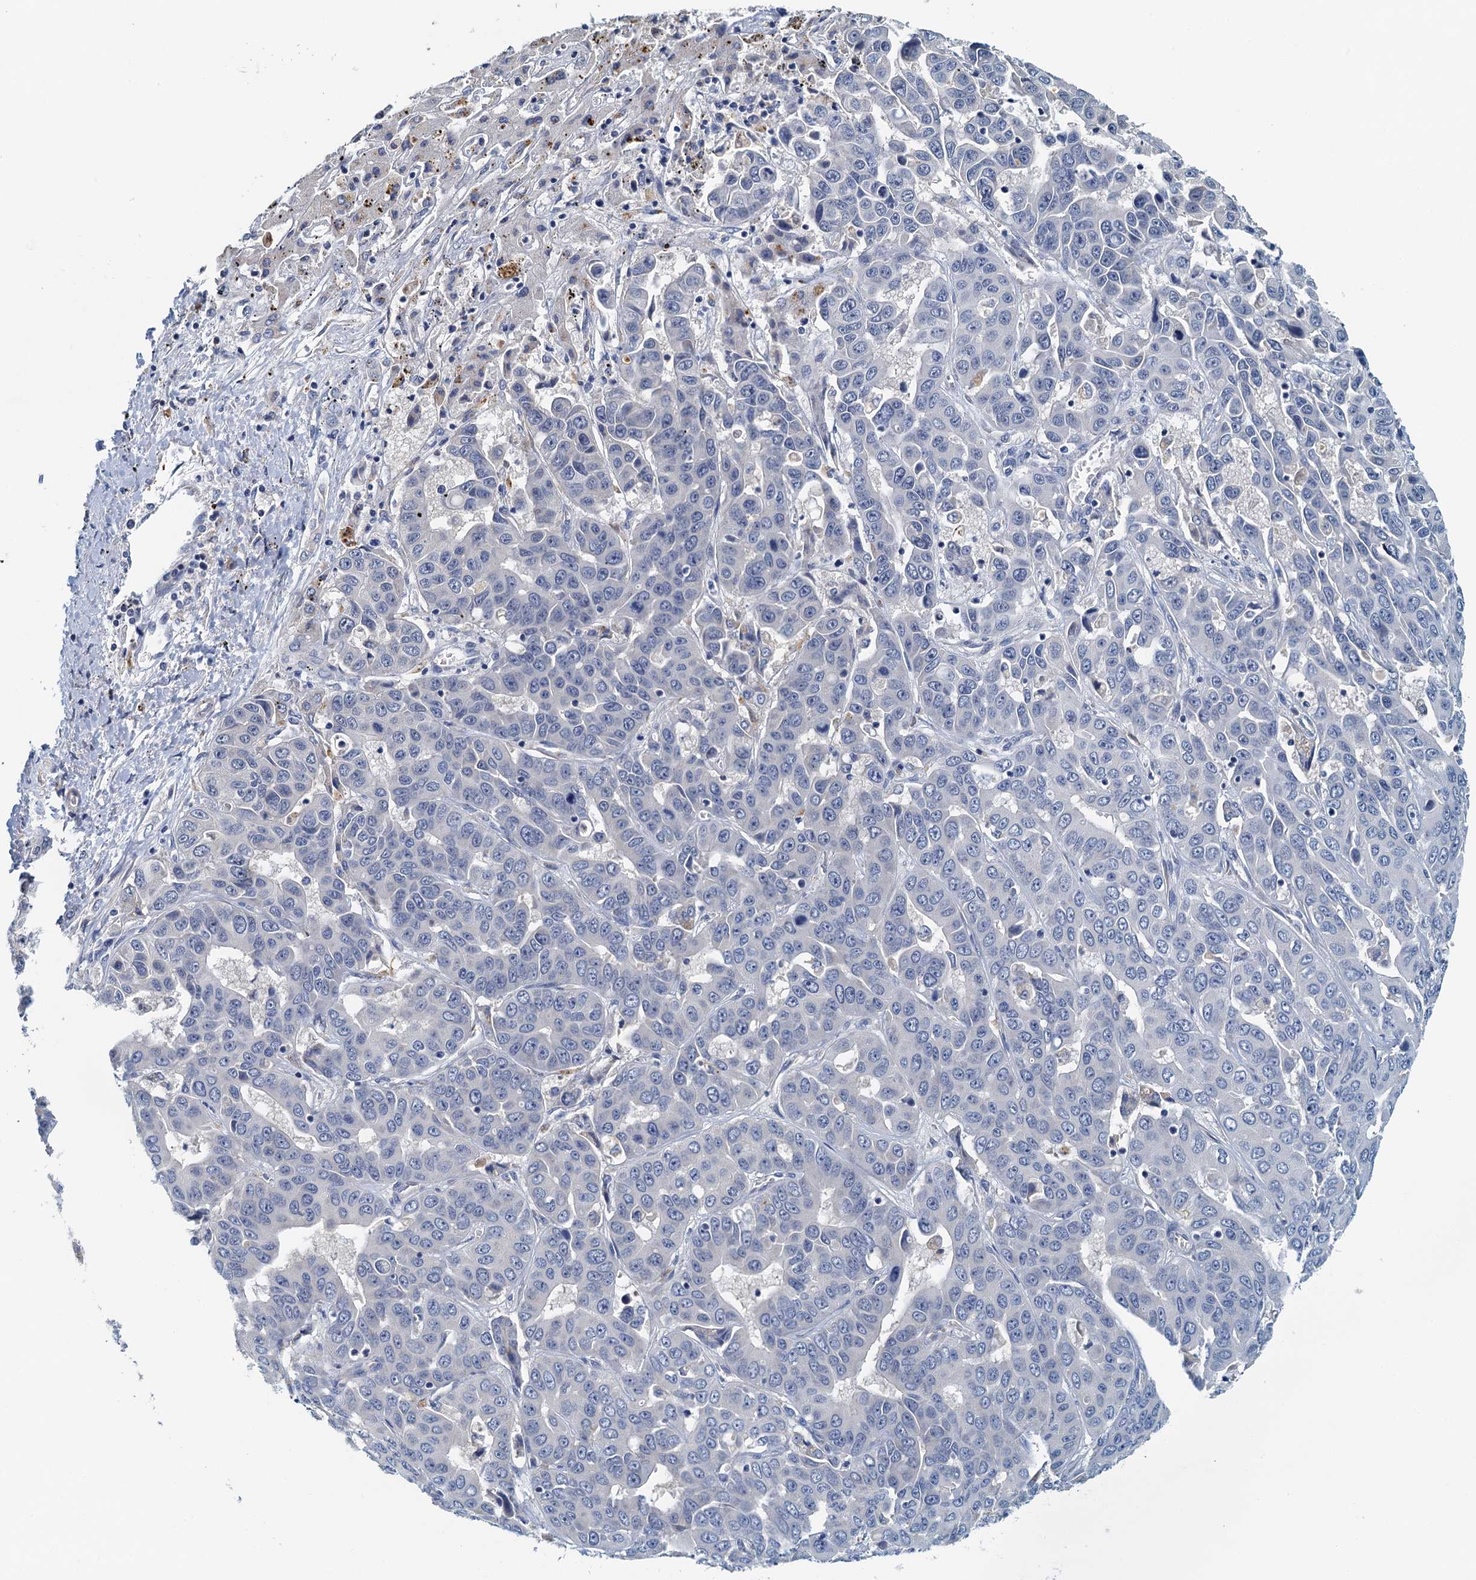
{"staining": {"intensity": "negative", "quantity": "none", "location": "none"}, "tissue": "liver cancer", "cell_type": "Tumor cells", "image_type": "cancer", "snomed": [{"axis": "morphology", "description": "Cholangiocarcinoma"}, {"axis": "topography", "description": "Liver"}], "caption": "Liver cancer (cholangiocarcinoma) stained for a protein using immunohistochemistry (IHC) demonstrates no positivity tumor cells.", "gene": "DTD1", "patient": {"sex": "female", "age": 52}}